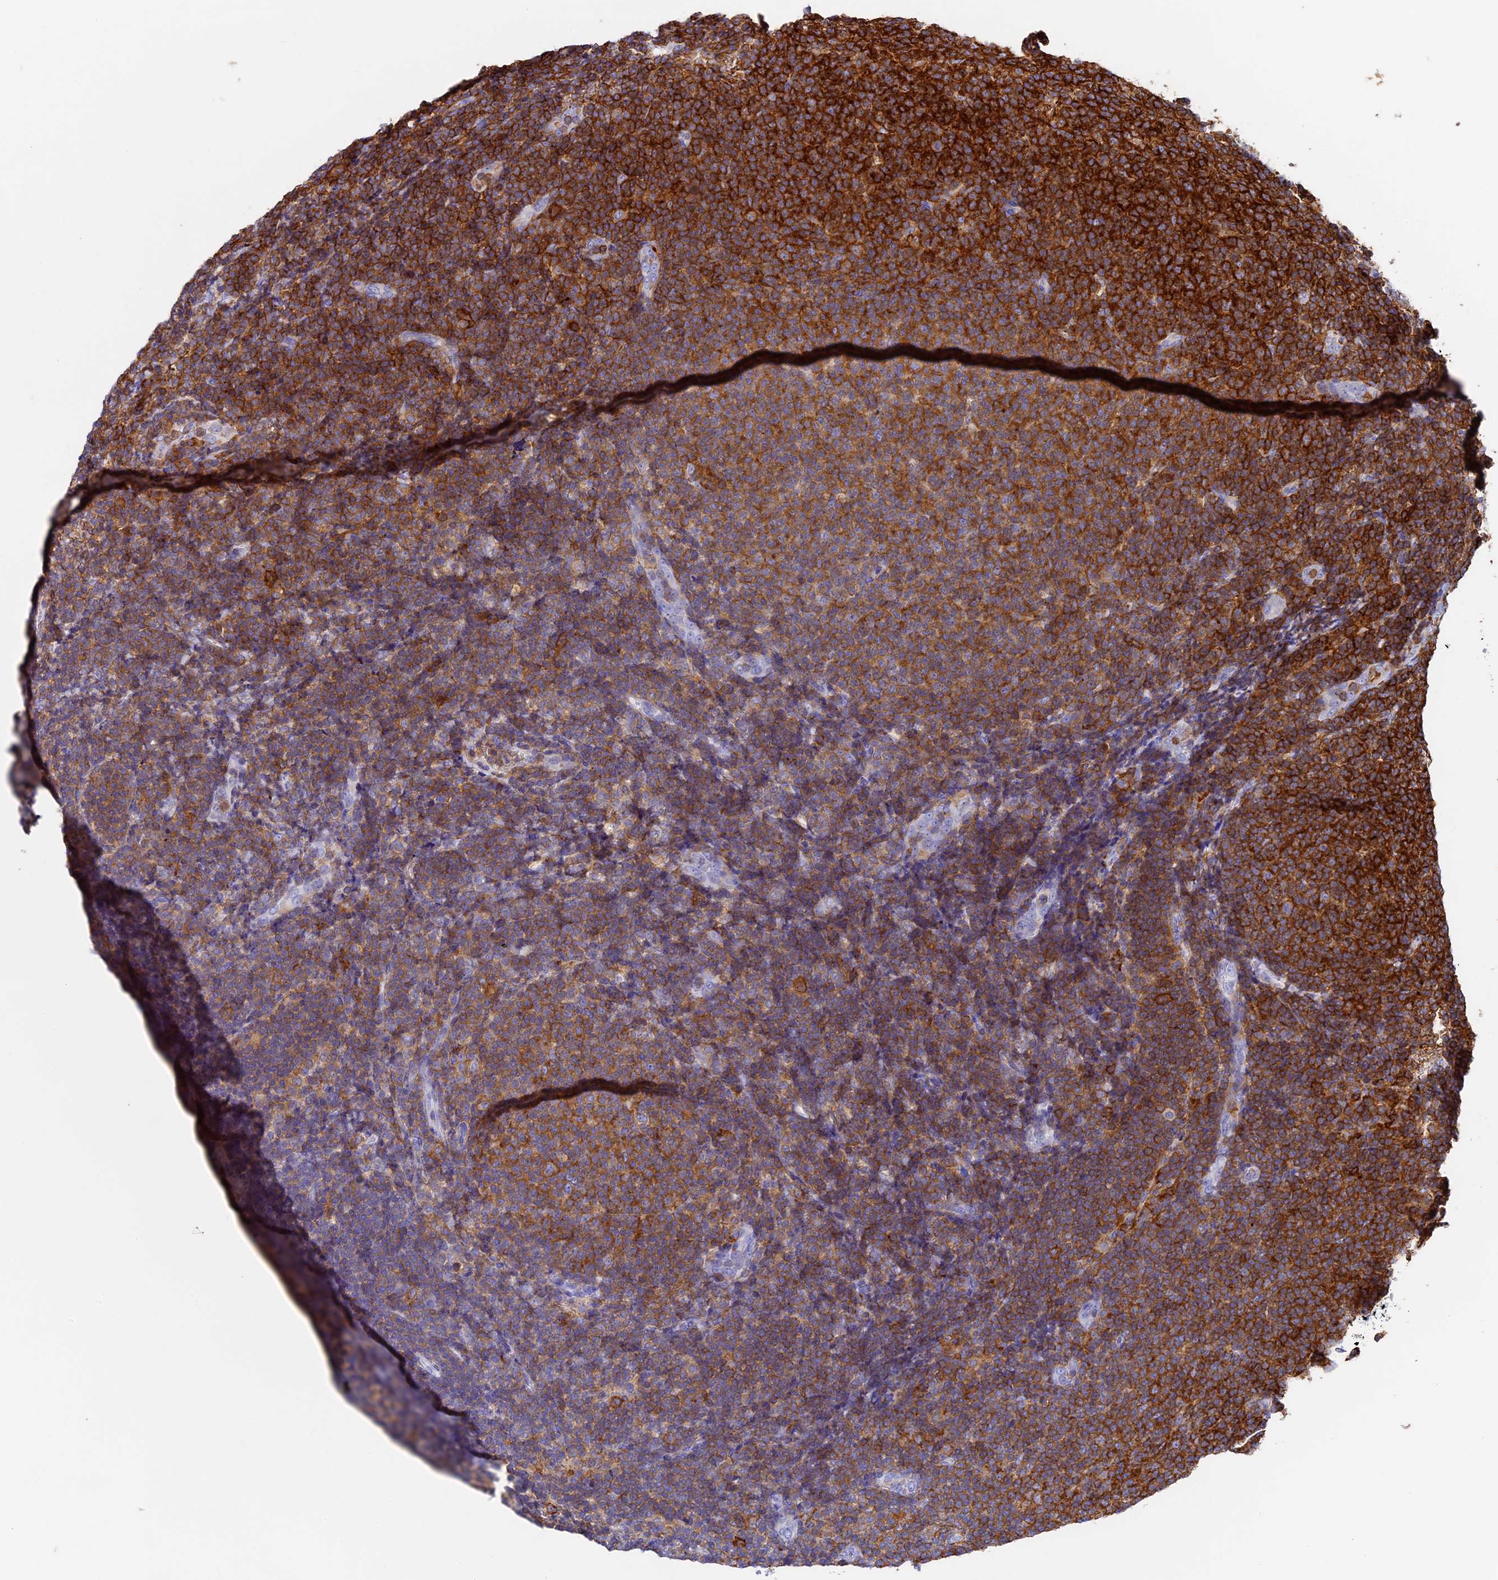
{"staining": {"intensity": "strong", "quantity": "25%-75%", "location": "cytoplasmic/membranous"}, "tissue": "lymphoma", "cell_type": "Tumor cells", "image_type": "cancer", "snomed": [{"axis": "morphology", "description": "Malignant lymphoma, non-Hodgkin's type, Low grade"}, {"axis": "topography", "description": "Lymph node"}], "caption": "This histopathology image reveals lymphoma stained with immunohistochemistry (IHC) to label a protein in brown. The cytoplasmic/membranous of tumor cells show strong positivity for the protein. Nuclei are counter-stained blue.", "gene": "ADAT1", "patient": {"sex": "male", "age": 66}}